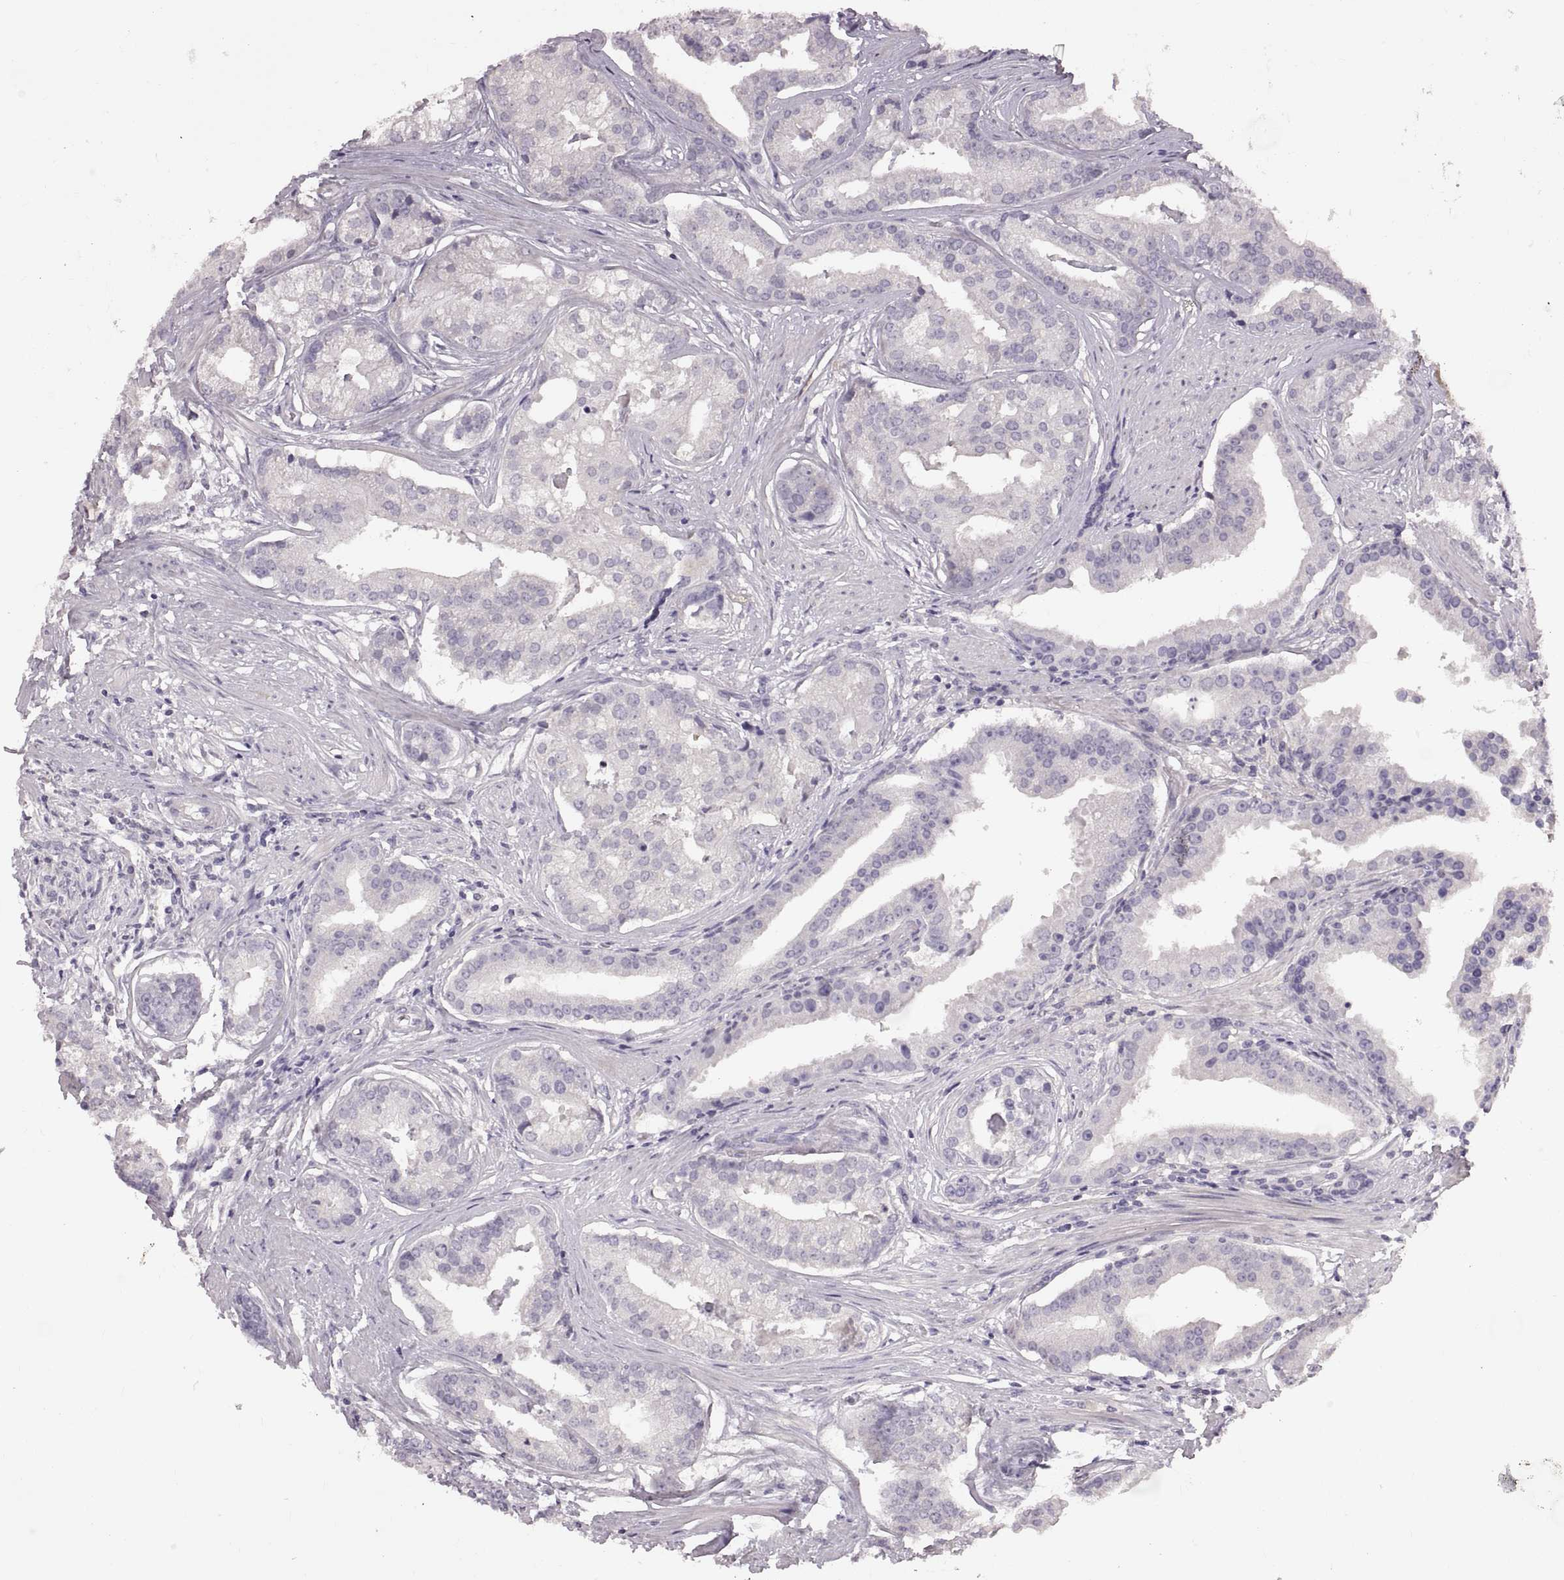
{"staining": {"intensity": "negative", "quantity": "none", "location": "none"}, "tissue": "prostate cancer", "cell_type": "Tumor cells", "image_type": "cancer", "snomed": [{"axis": "morphology", "description": "Adenocarcinoma, NOS"}, {"axis": "topography", "description": "Prostate and seminal vesicle, NOS"}, {"axis": "topography", "description": "Prostate"}], "caption": "Prostate adenocarcinoma stained for a protein using IHC reveals no staining tumor cells.", "gene": "WFDC8", "patient": {"sex": "male", "age": 44}}